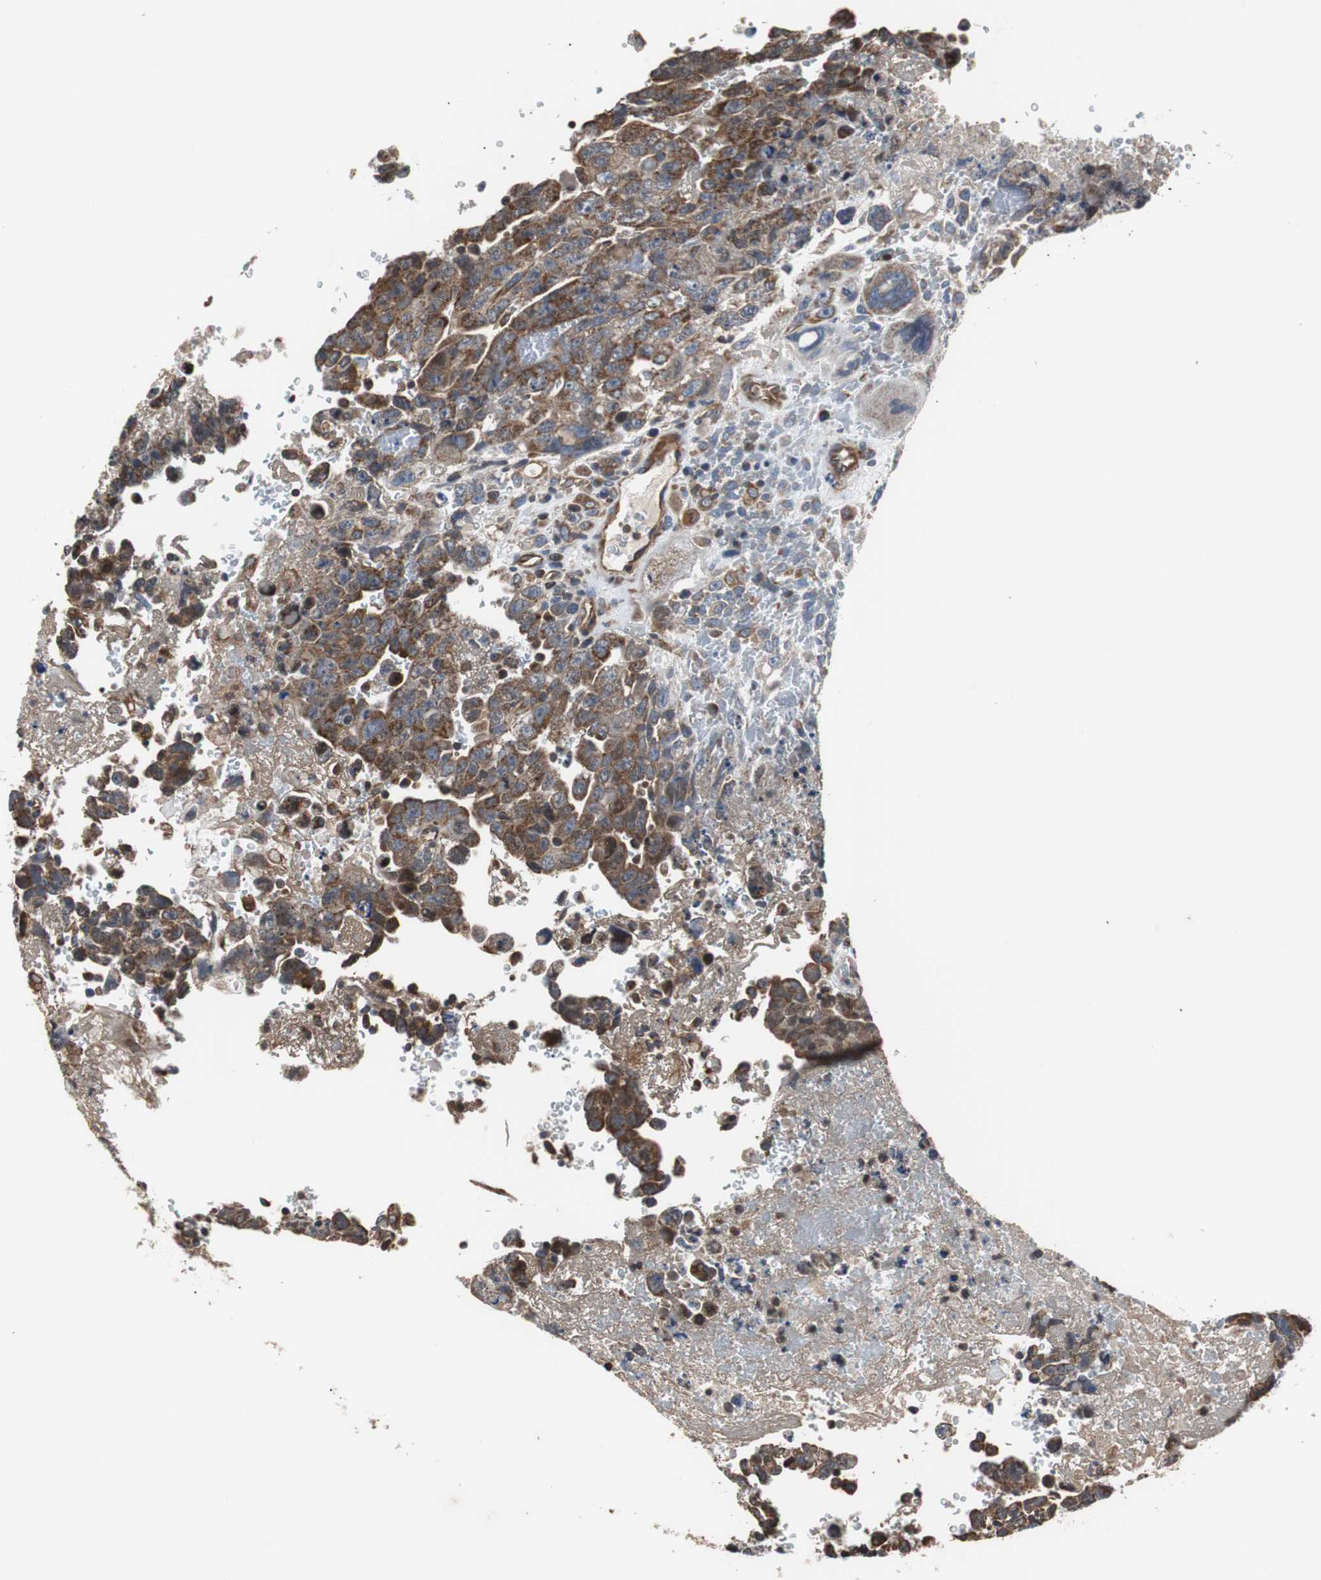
{"staining": {"intensity": "moderate", "quantity": ">75%", "location": "cytoplasmic/membranous"}, "tissue": "testis cancer", "cell_type": "Tumor cells", "image_type": "cancer", "snomed": [{"axis": "morphology", "description": "Carcinoma, Embryonal, NOS"}, {"axis": "topography", "description": "Testis"}], "caption": "DAB (3,3'-diaminobenzidine) immunohistochemical staining of human testis embryonal carcinoma reveals moderate cytoplasmic/membranous protein staining in approximately >75% of tumor cells.", "gene": "ACTR3", "patient": {"sex": "male", "age": 28}}